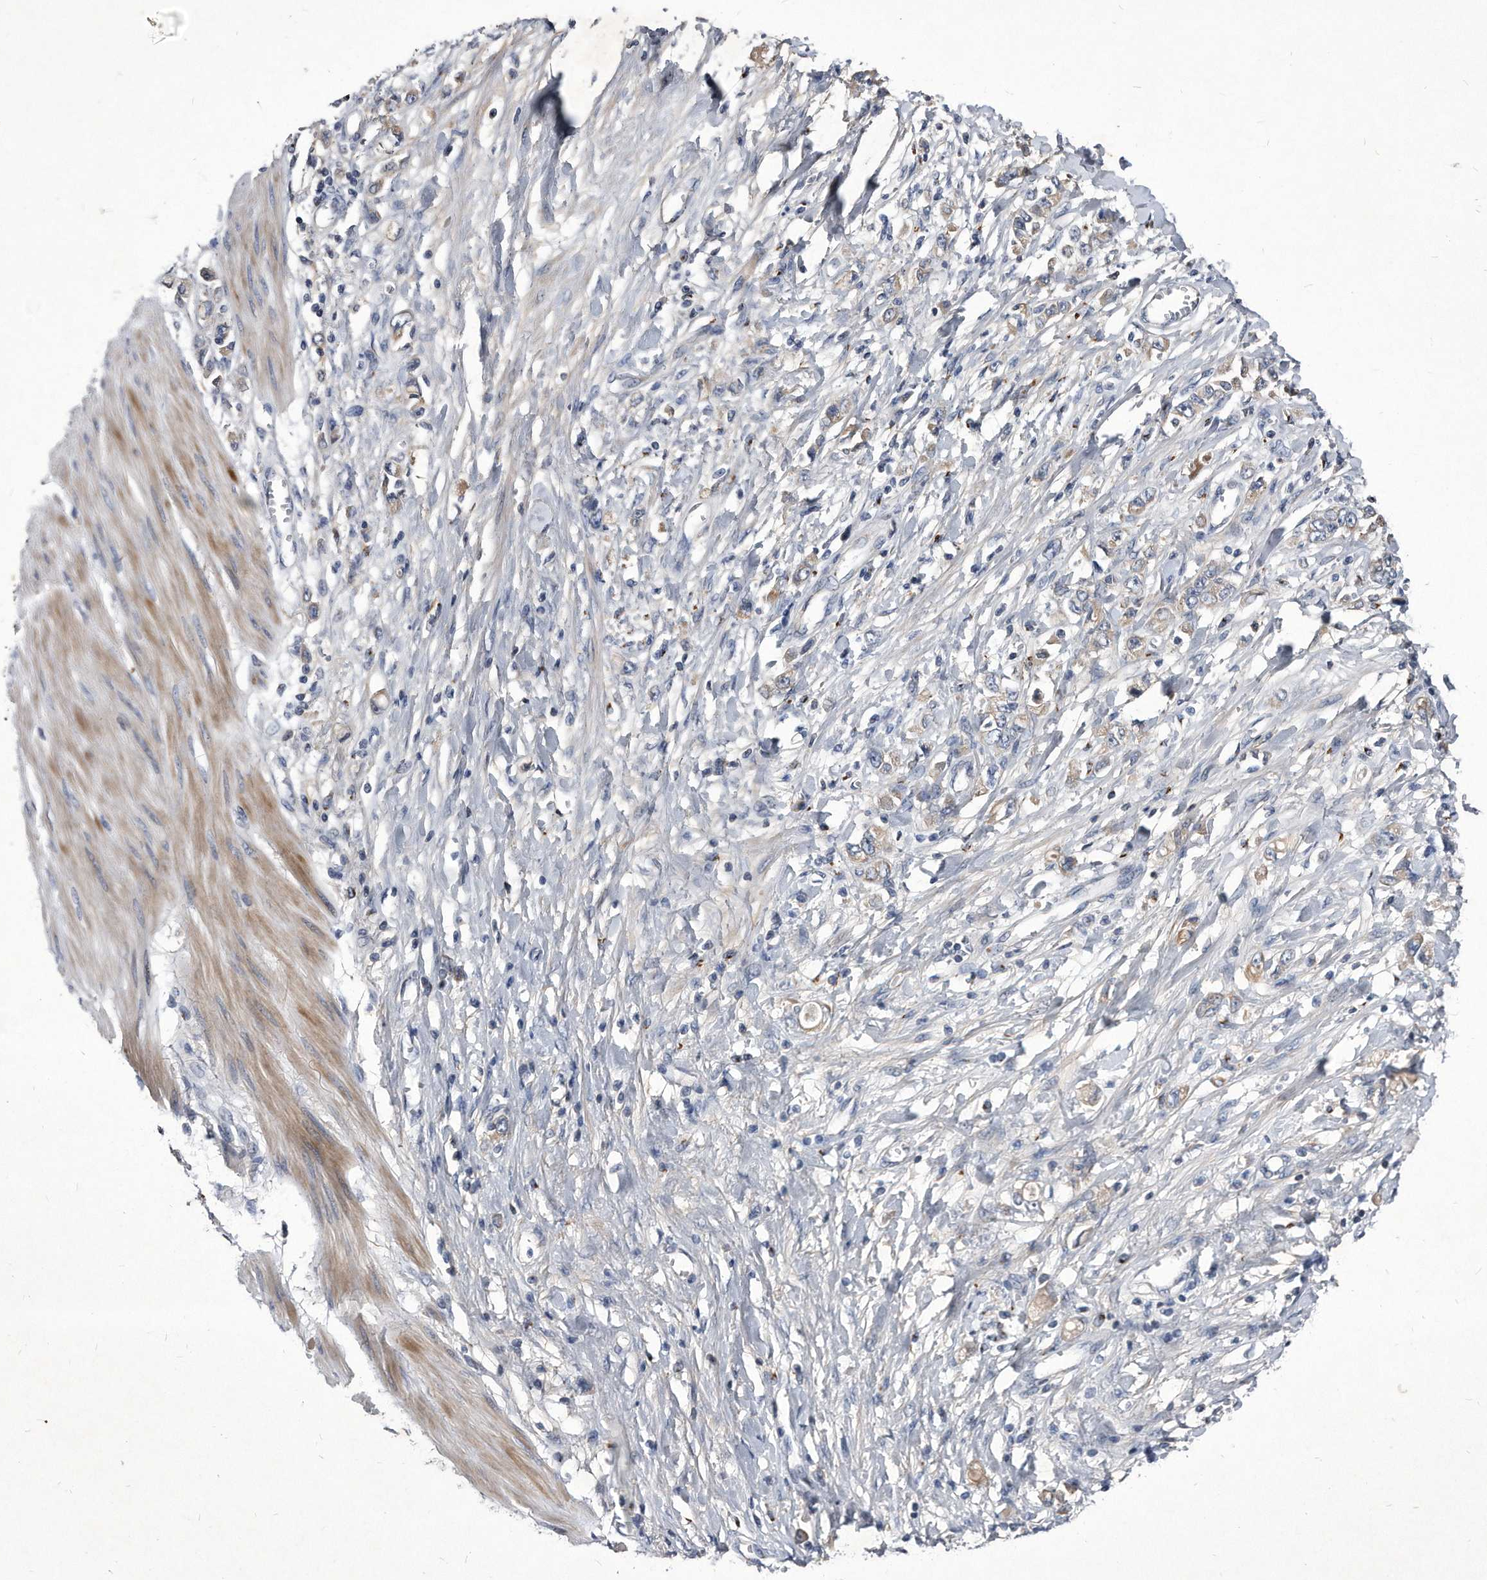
{"staining": {"intensity": "weak", "quantity": ">75%", "location": "cytoplasmic/membranous"}, "tissue": "stomach cancer", "cell_type": "Tumor cells", "image_type": "cancer", "snomed": [{"axis": "morphology", "description": "Adenocarcinoma, NOS"}, {"axis": "topography", "description": "Stomach"}], "caption": "Tumor cells display weak cytoplasmic/membranous expression in approximately >75% of cells in adenocarcinoma (stomach).", "gene": "MGAT4A", "patient": {"sex": "female", "age": 76}}